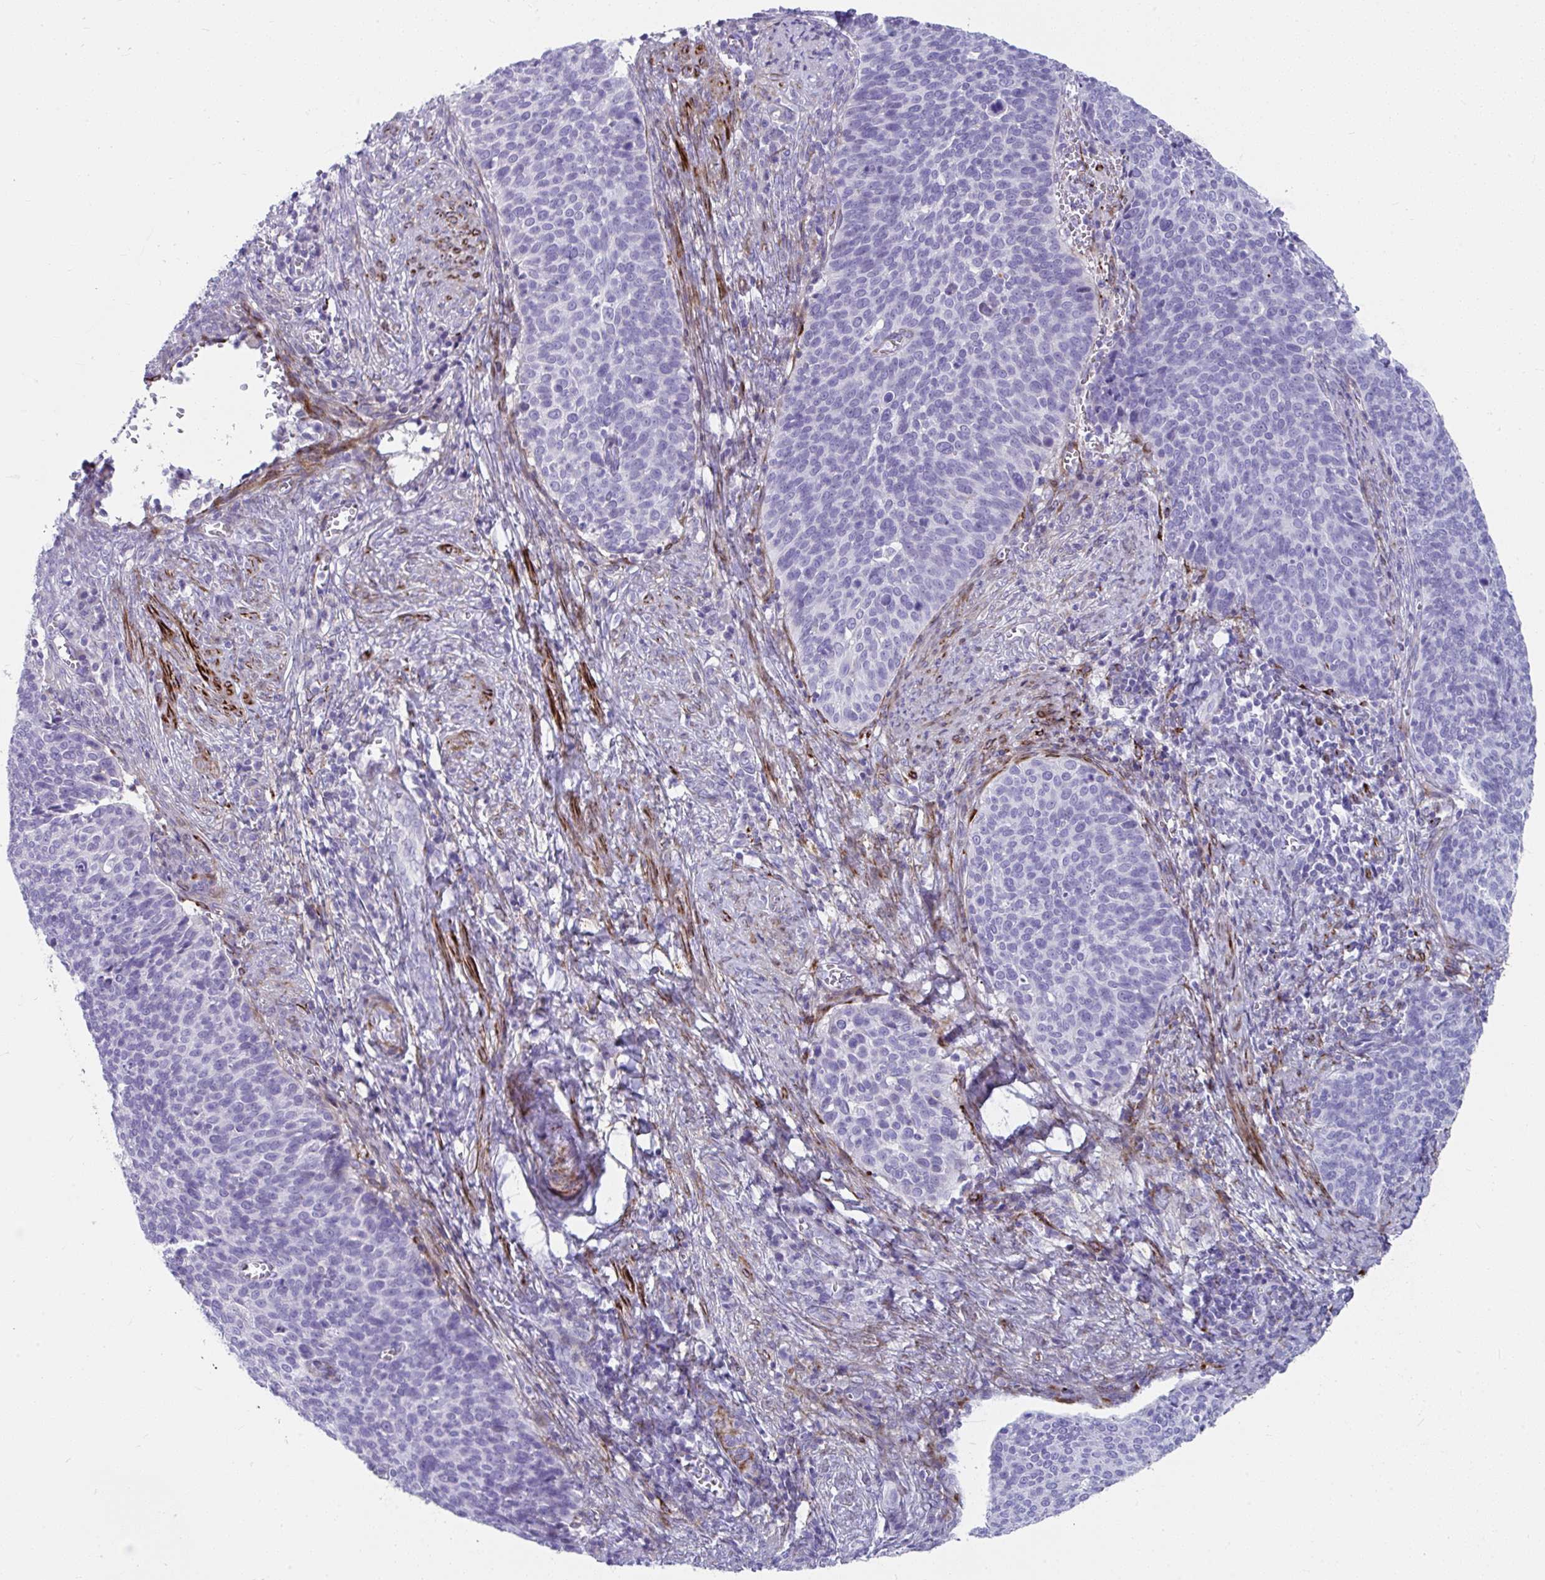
{"staining": {"intensity": "negative", "quantity": "none", "location": "none"}, "tissue": "cervical cancer", "cell_type": "Tumor cells", "image_type": "cancer", "snomed": [{"axis": "morphology", "description": "Normal tissue, NOS"}, {"axis": "morphology", "description": "Squamous cell carcinoma, NOS"}, {"axis": "topography", "description": "Cervix"}], "caption": "High magnification brightfield microscopy of cervical squamous cell carcinoma stained with DAB (brown) and counterstained with hematoxylin (blue): tumor cells show no significant staining. (DAB (3,3'-diaminobenzidine) immunohistochemistry (IHC) with hematoxylin counter stain).", "gene": "GRXCR2", "patient": {"sex": "female", "age": 39}}